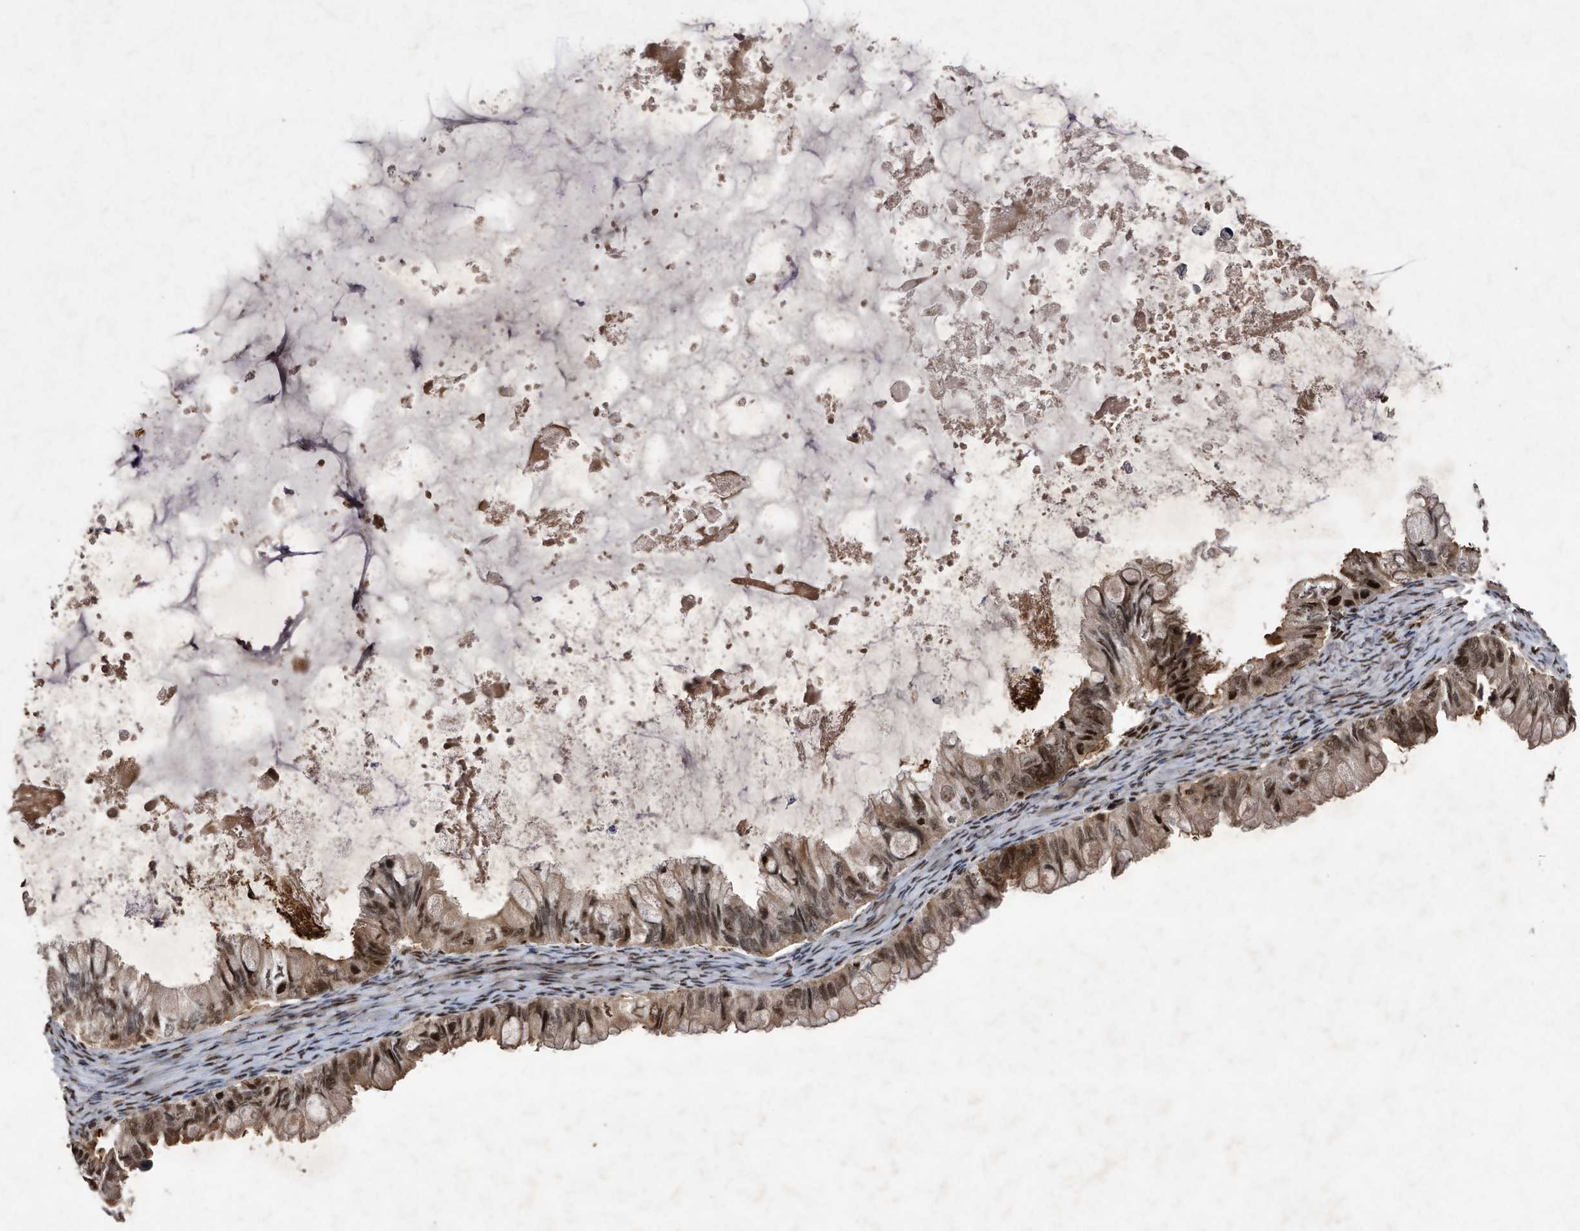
{"staining": {"intensity": "moderate", "quantity": ">75%", "location": "cytoplasmic/membranous,nuclear"}, "tissue": "ovarian cancer", "cell_type": "Tumor cells", "image_type": "cancer", "snomed": [{"axis": "morphology", "description": "Cystadenocarcinoma, mucinous, NOS"}, {"axis": "topography", "description": "Ovary"}], "caption": "Immunohistochemistry of mucinous cystadenocarcinoma (ovarian) demonstrates medium levels of moderate cytoplasmic/membranous and nuclear positivity in approximately >75% of tumor cells. The protein is stained brown, and the nuclei are stained in blue (DAB IHC with brightfield microscopy, high magnification).", "gene": "RAD23B", "patient": {"sex": "female", "age": 80}}